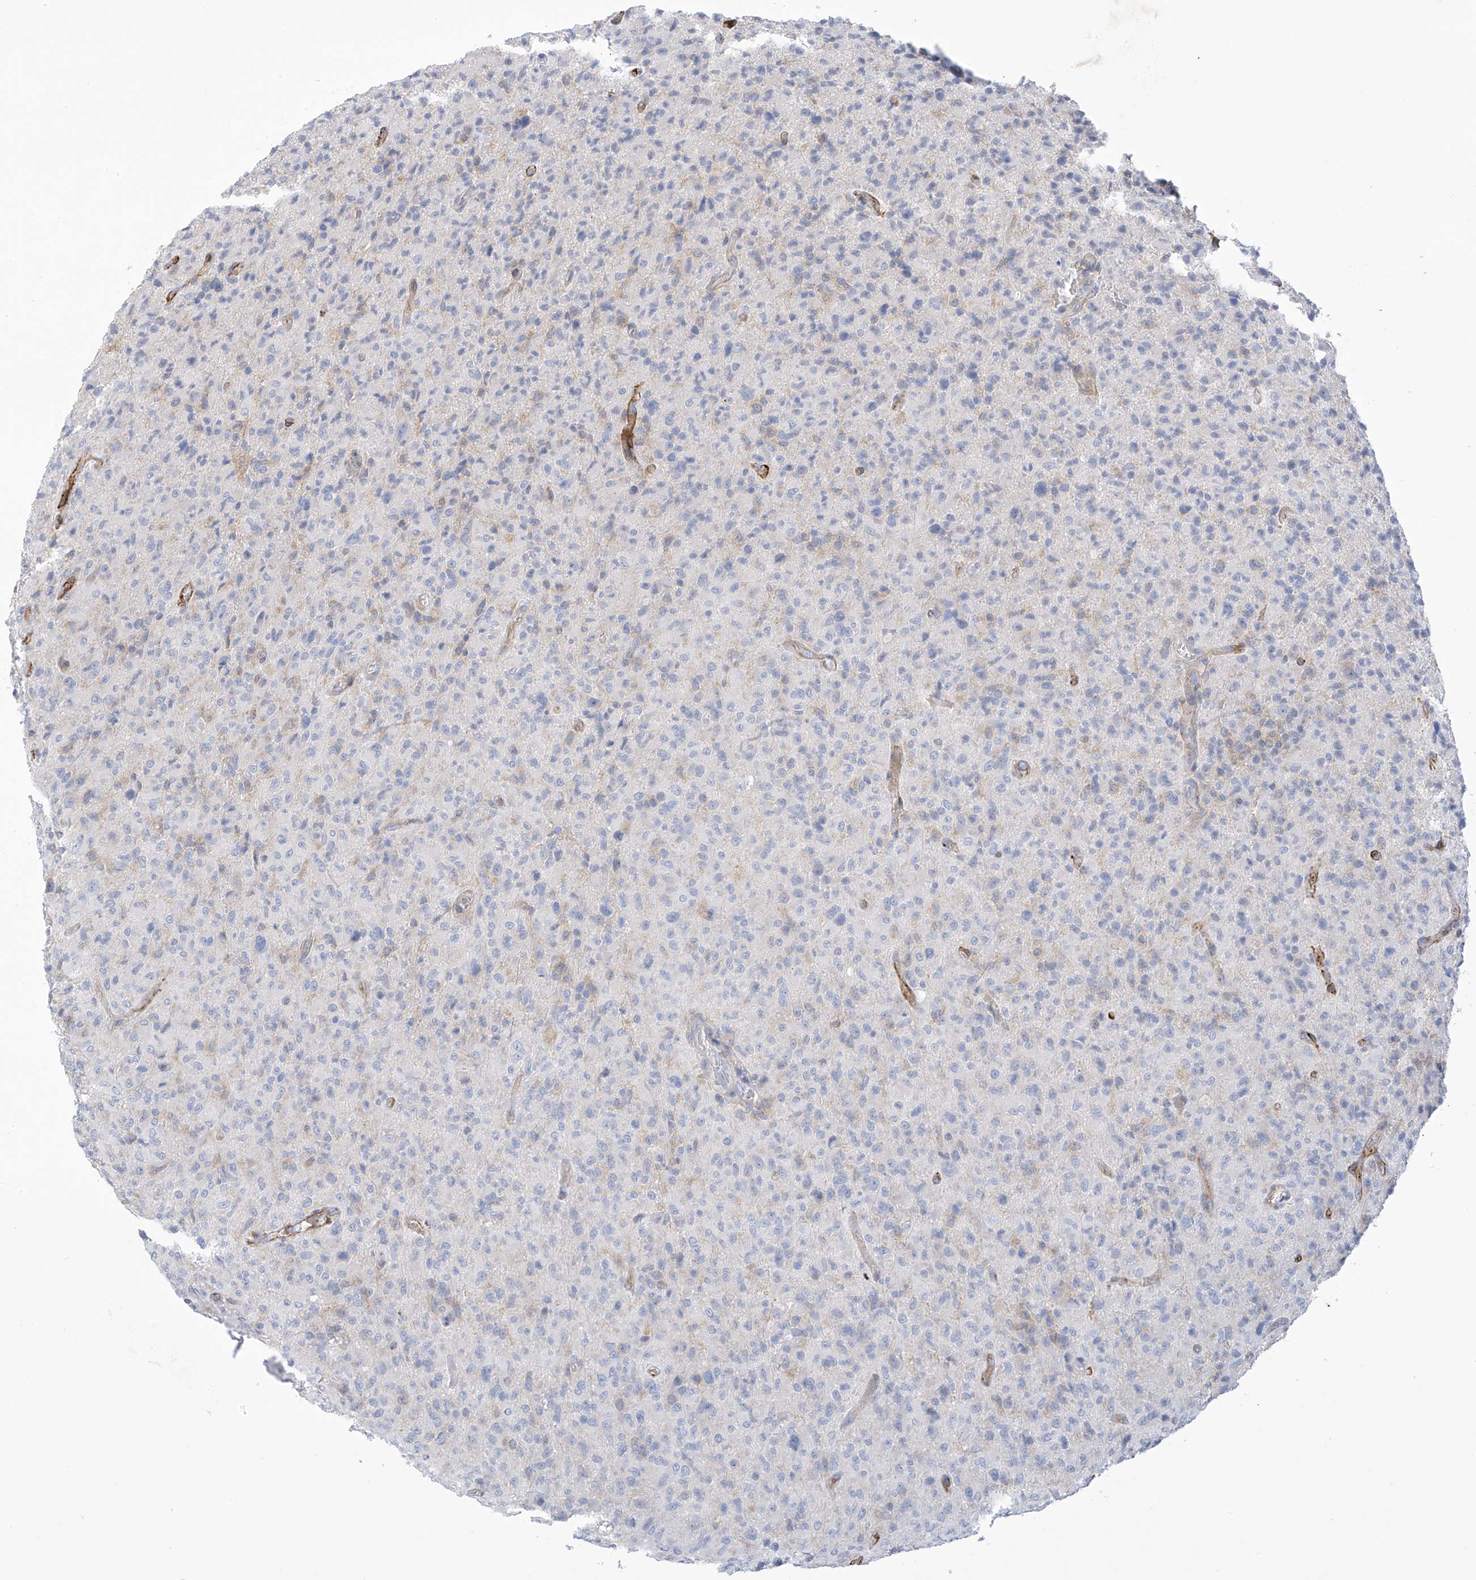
{"staining": {"intensity": "negative", "quantity": "none", "location": "none"}, "tissue": "glioma", "cell_type": "Tumor cells", "image_type": "cancer", "snomed": [{"axis": "morphology", "description": "Glioma, malignant, High grade"}, {"axis": "topography", "description": "Brain"}], "caption": "Immunohistochemistry (IHC) micrograph of neoplastic tissue: malignant high-grade glioma stained with DAB (3,3'-diaminobenzidine) shows no significant protein staining in tumor cells.", "gene": "SLC6A12", "patient": {"sex": "female", "age": 57}}